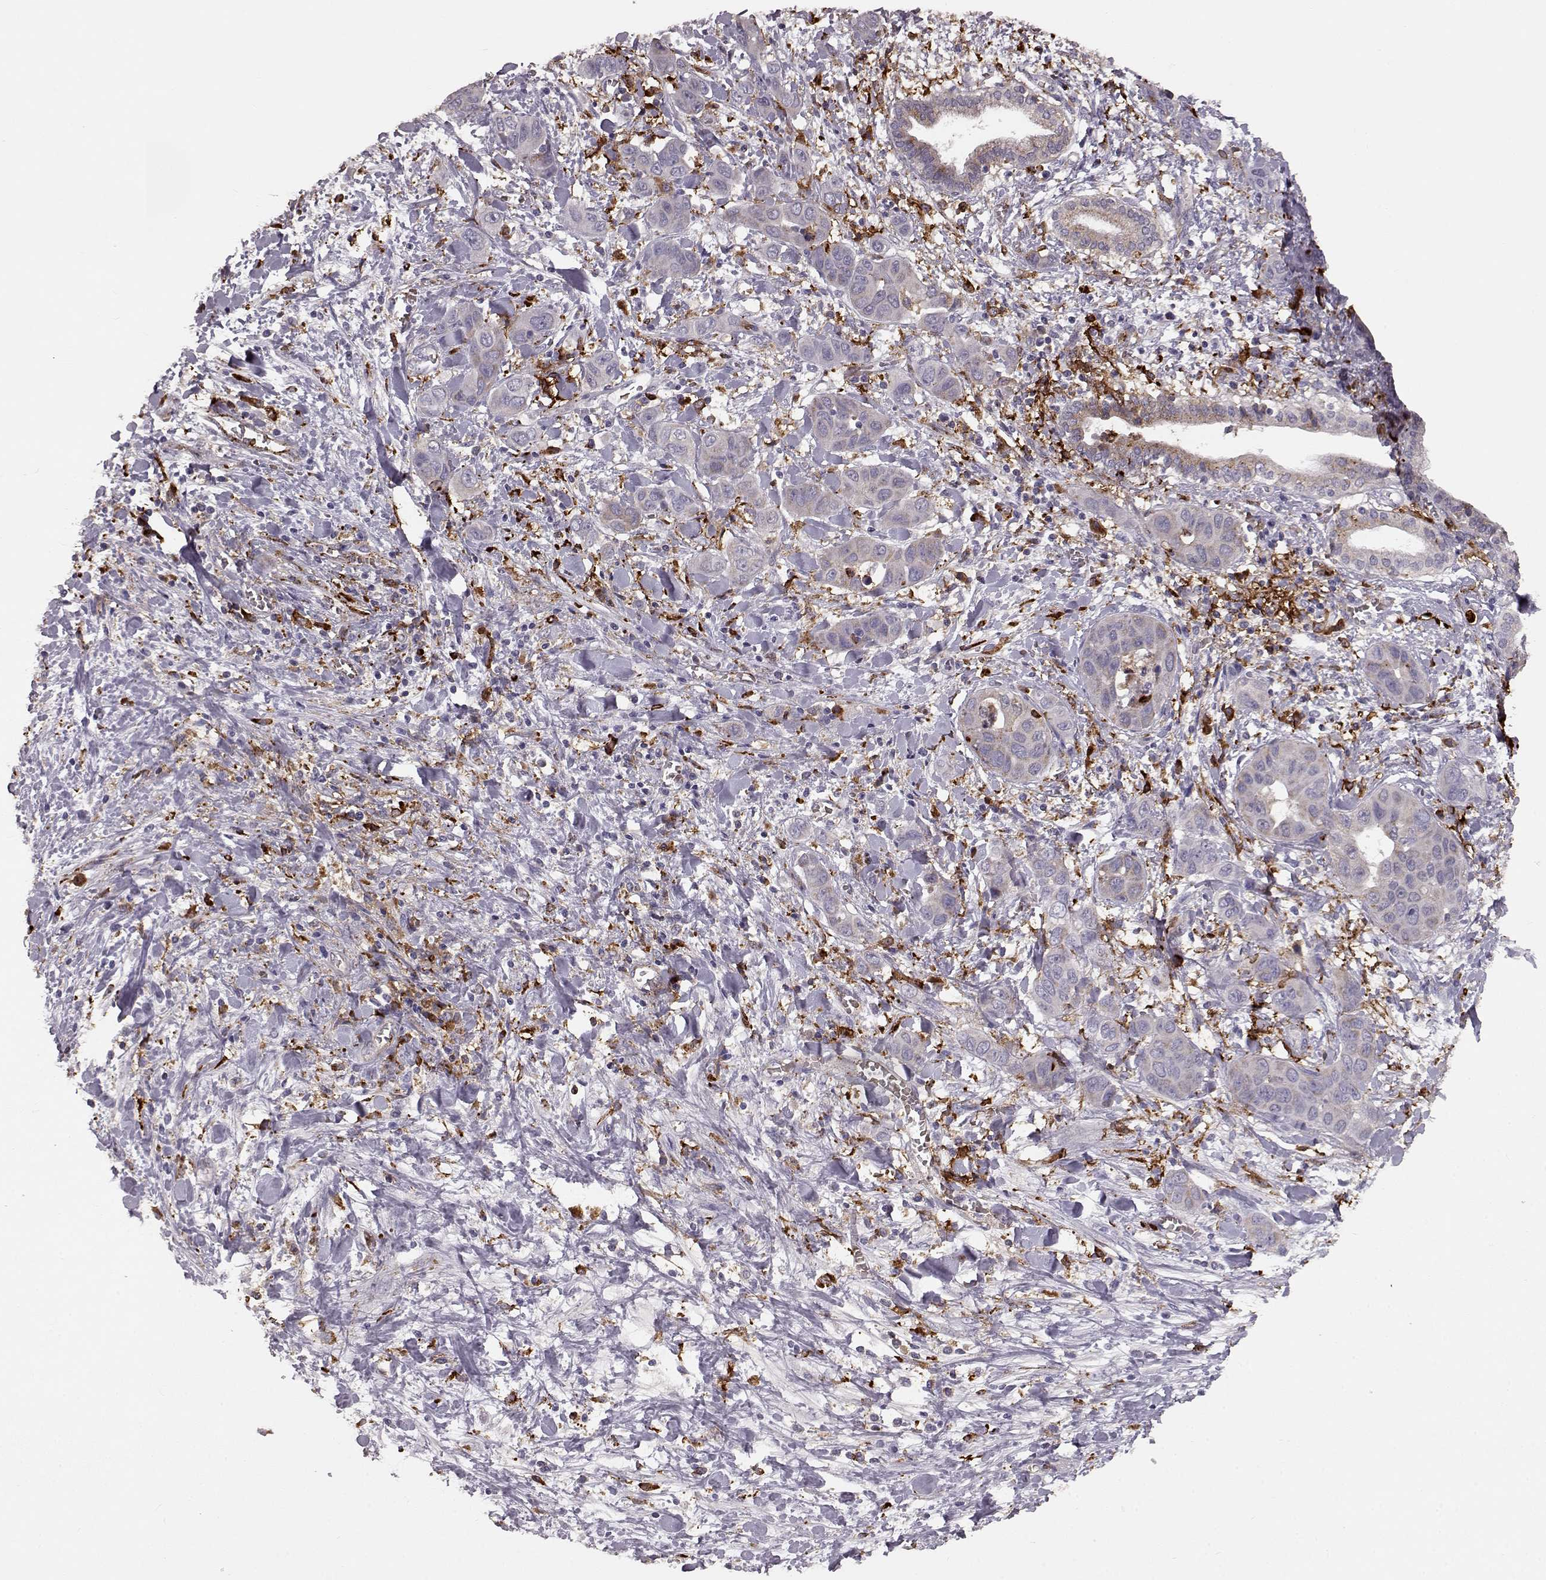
{"staining": {"intensity": "weak", "quantity": "<25%", "location": "cytoplasmic/membranous"}, "tissue": "liver cancer", "cell_type": "Tumor cells", "image_type": "cancer", "snomed": [{"axis": "morphology", "description": "Cholangiocarcinoma"}, {"axis": "topography", "description": "Liver"}], "caption": "A photomicrograph of human liver cancer is negative for staining in tumor cells. (Immunohistochemistry, brightfield microscopy, high magnification).", "gene": "CCNF", "patient": {"sex": "female", "age": 52}}